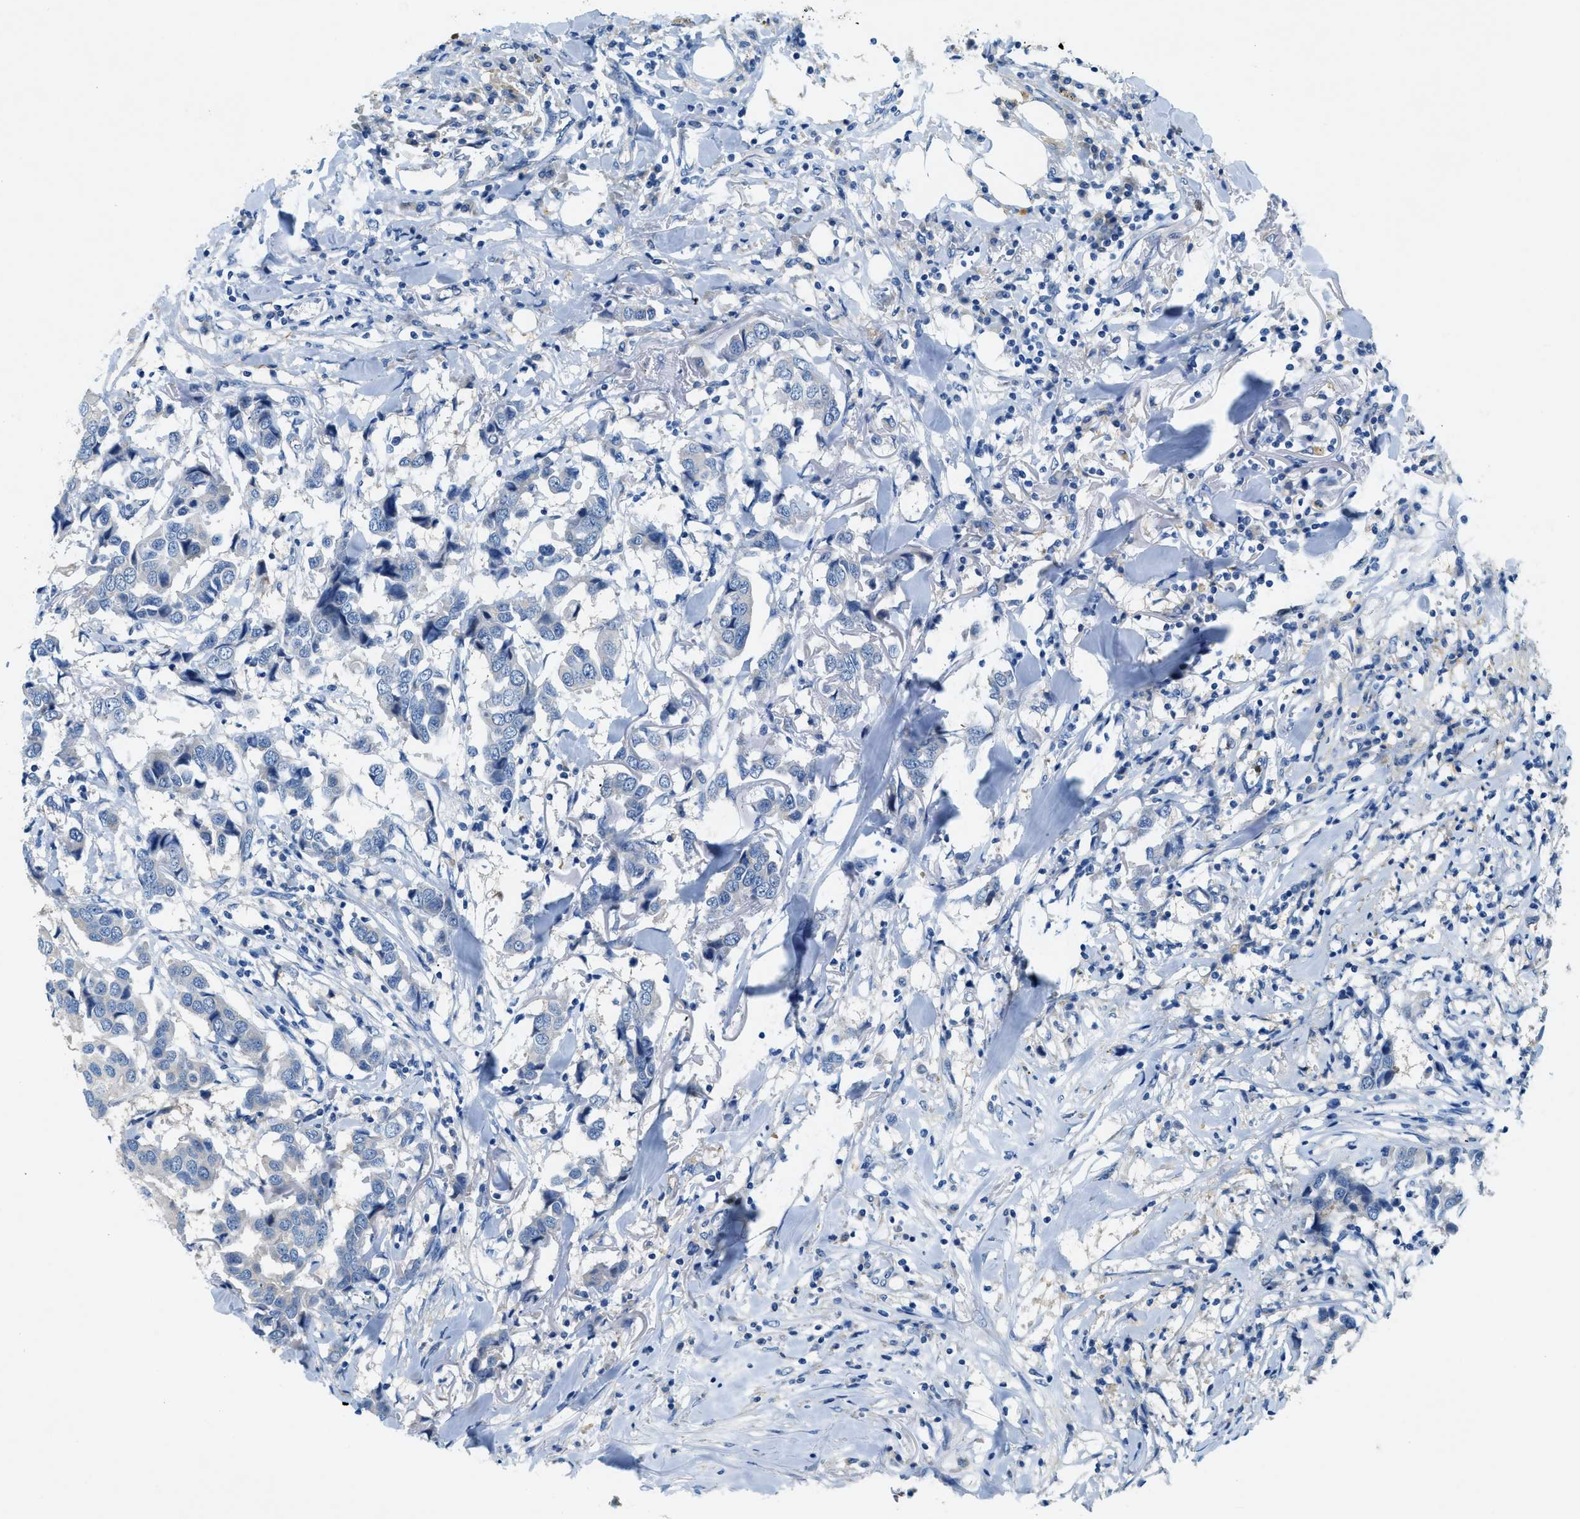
{"staining": {"intensity": "negative", "quantity": "none", "location": "none"}, "tissue": "breast cancer", "cell_type": "Tumor cells", "image_type": "cancer", "snomed": [{"axis": "morphology", "description": "Duct carcinoma"}, {"axis": "topography", "description": "Breast"}], "caption": "Breast cancer (infiltrating ductal carcinoma) stained for a protein using IHC exhibits no expression tumor cells.", "gene": "ZDHHC13", "patient": {"sex": "female", "age": 80}}